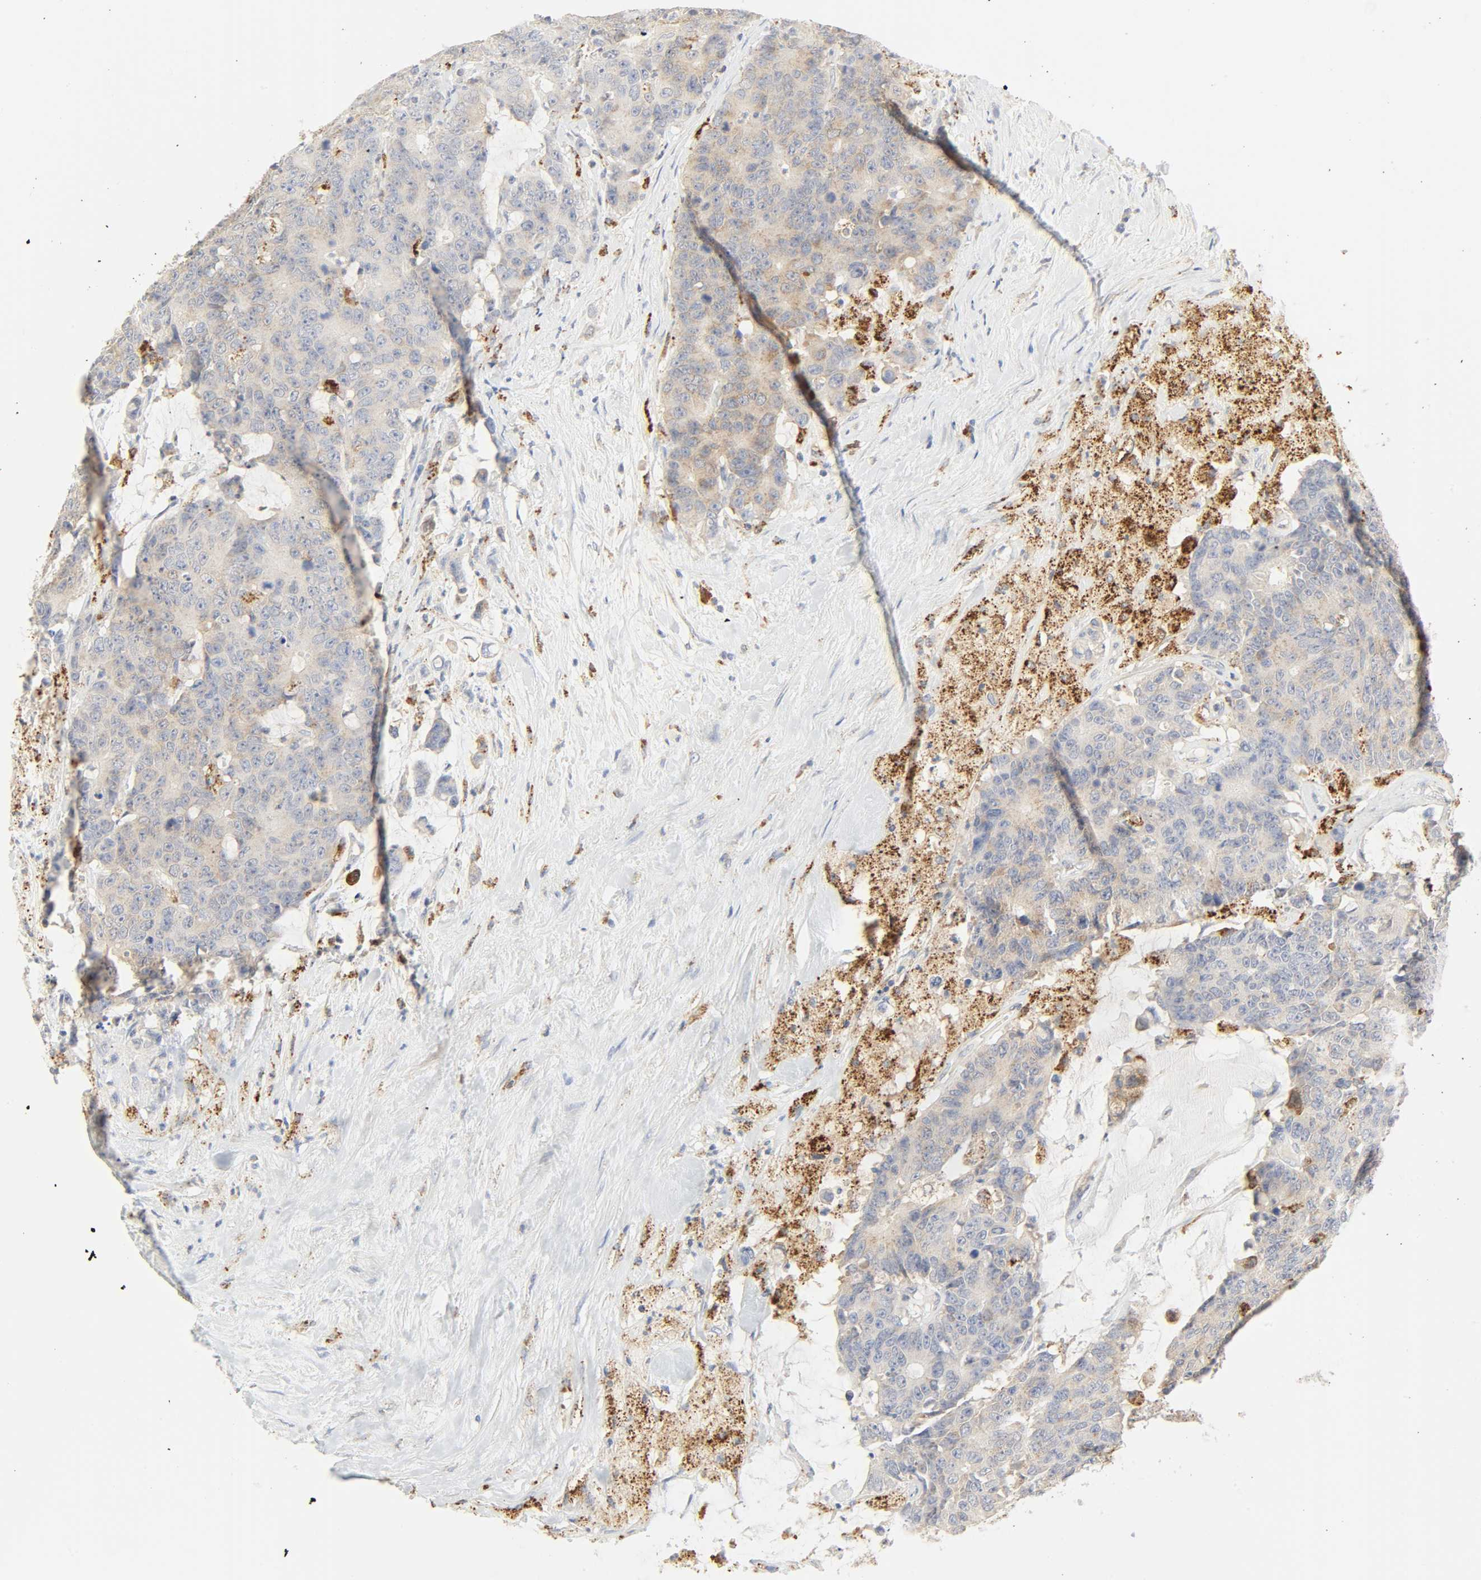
{"staining": {"intensity": "weak", "quantity": ">75%", "location": "cytoplasmic/membranous"}, "tissue": "colorectal cancer", "cell_type": "Tumor cells", "image_type": "cancer", "snomed": [{"axis": "morphology", "description": "Adenocarcinoma, NOS"}, {"axis": "topography", "description": "Colon"}], "caption": "Weak cytoplasmic/membranous protein positivity is identified in about >75% of tumor cells in colorectal cancer (adenocarcinoma).", "gene": "CAMK2A", "patient": {"sex": "female", "age": 86}}